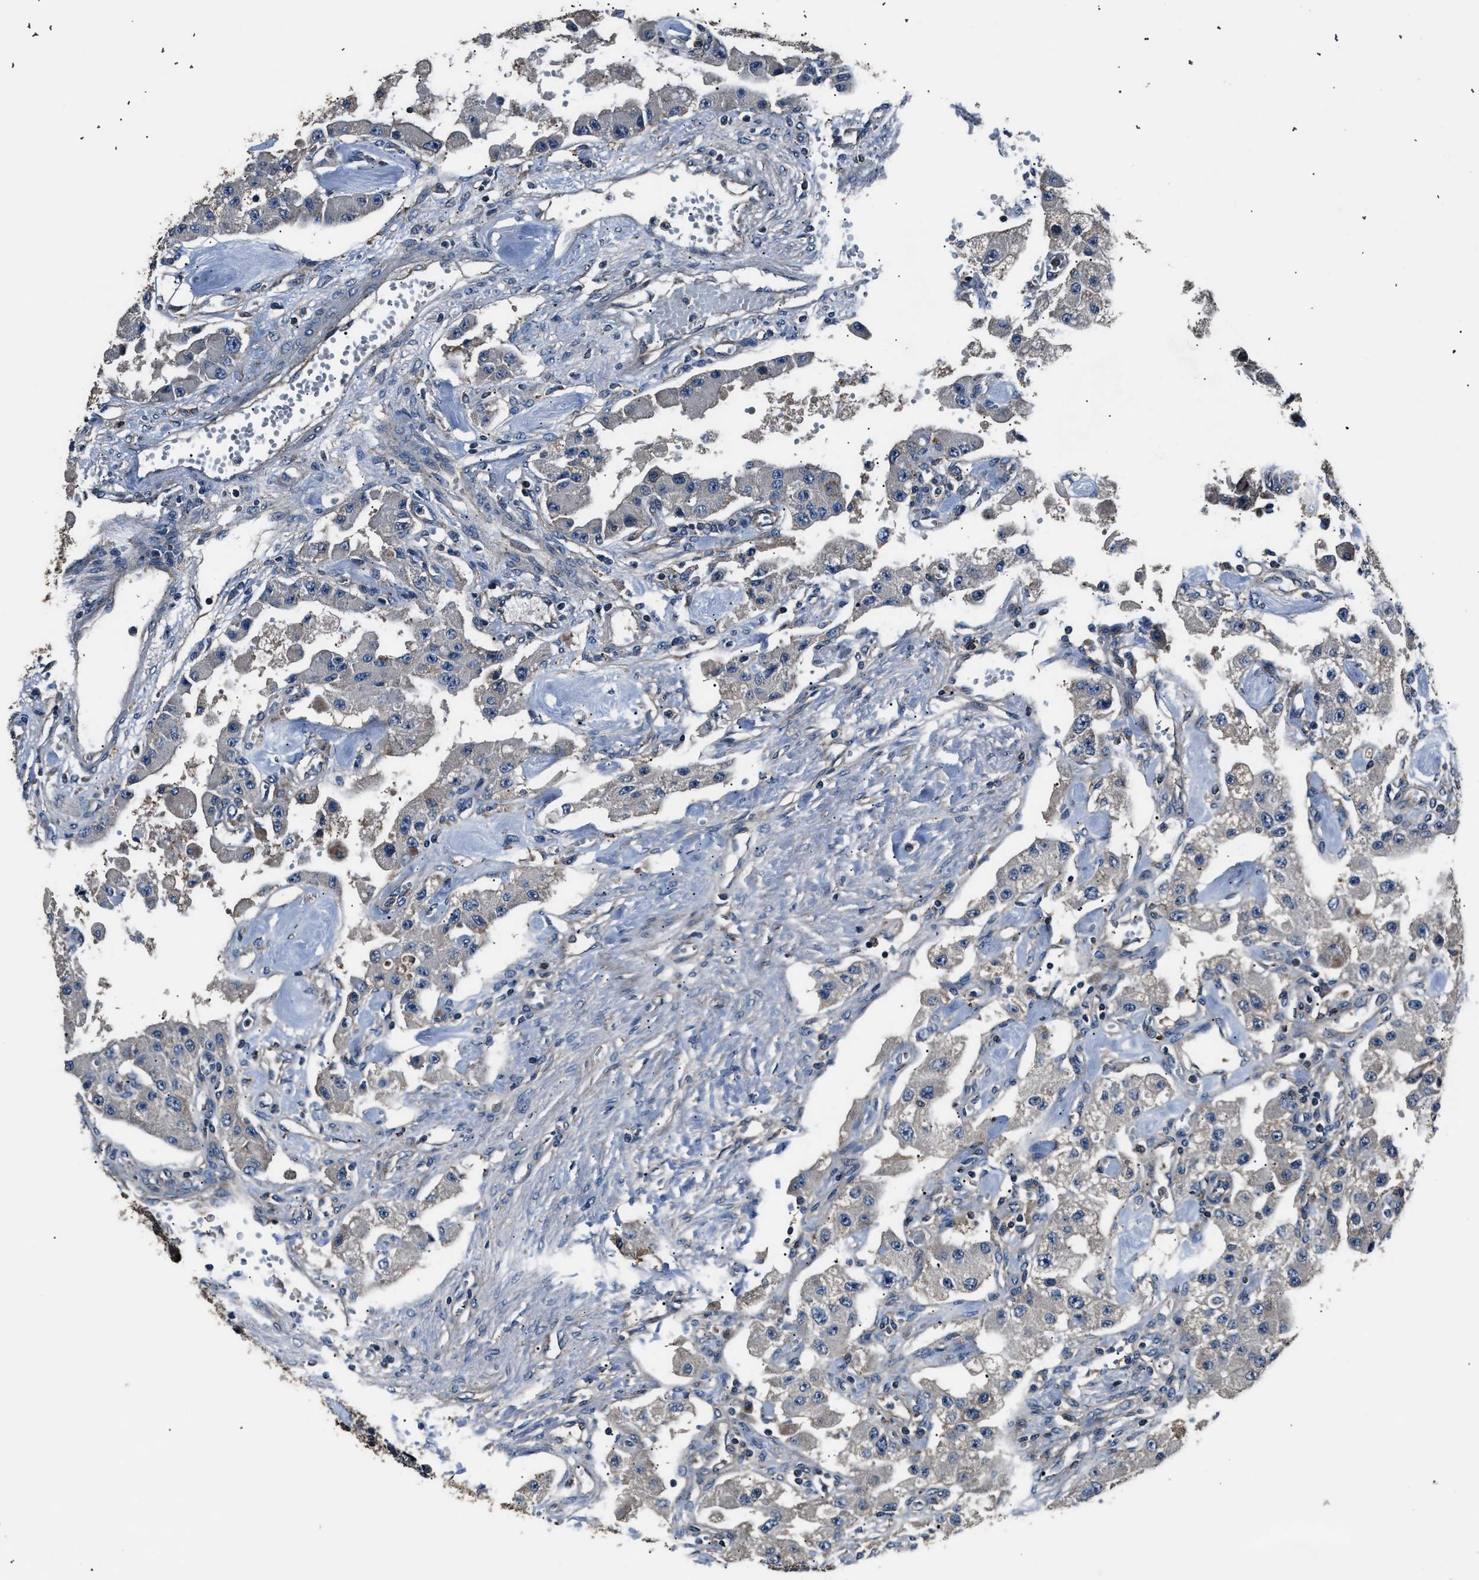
{"staining": {"intensity": "negative", "quantity": "none", "location": "none"}, "tissue": "carcinoid", "cell_type": "Tumor cells", "image_type": "cancer", "snomed": [{"axis": "morphology", "description": "Carcinoid, malignant, NOS"}, {"axis": "topography", "description": "Pancreas"}], "caption": "Carcinoid stained for a protein using immunohistochemistry demonstrates no staining tumor cells.", "gene": "IMPDH2", "patient": {"sex": "male", "age": 41}}